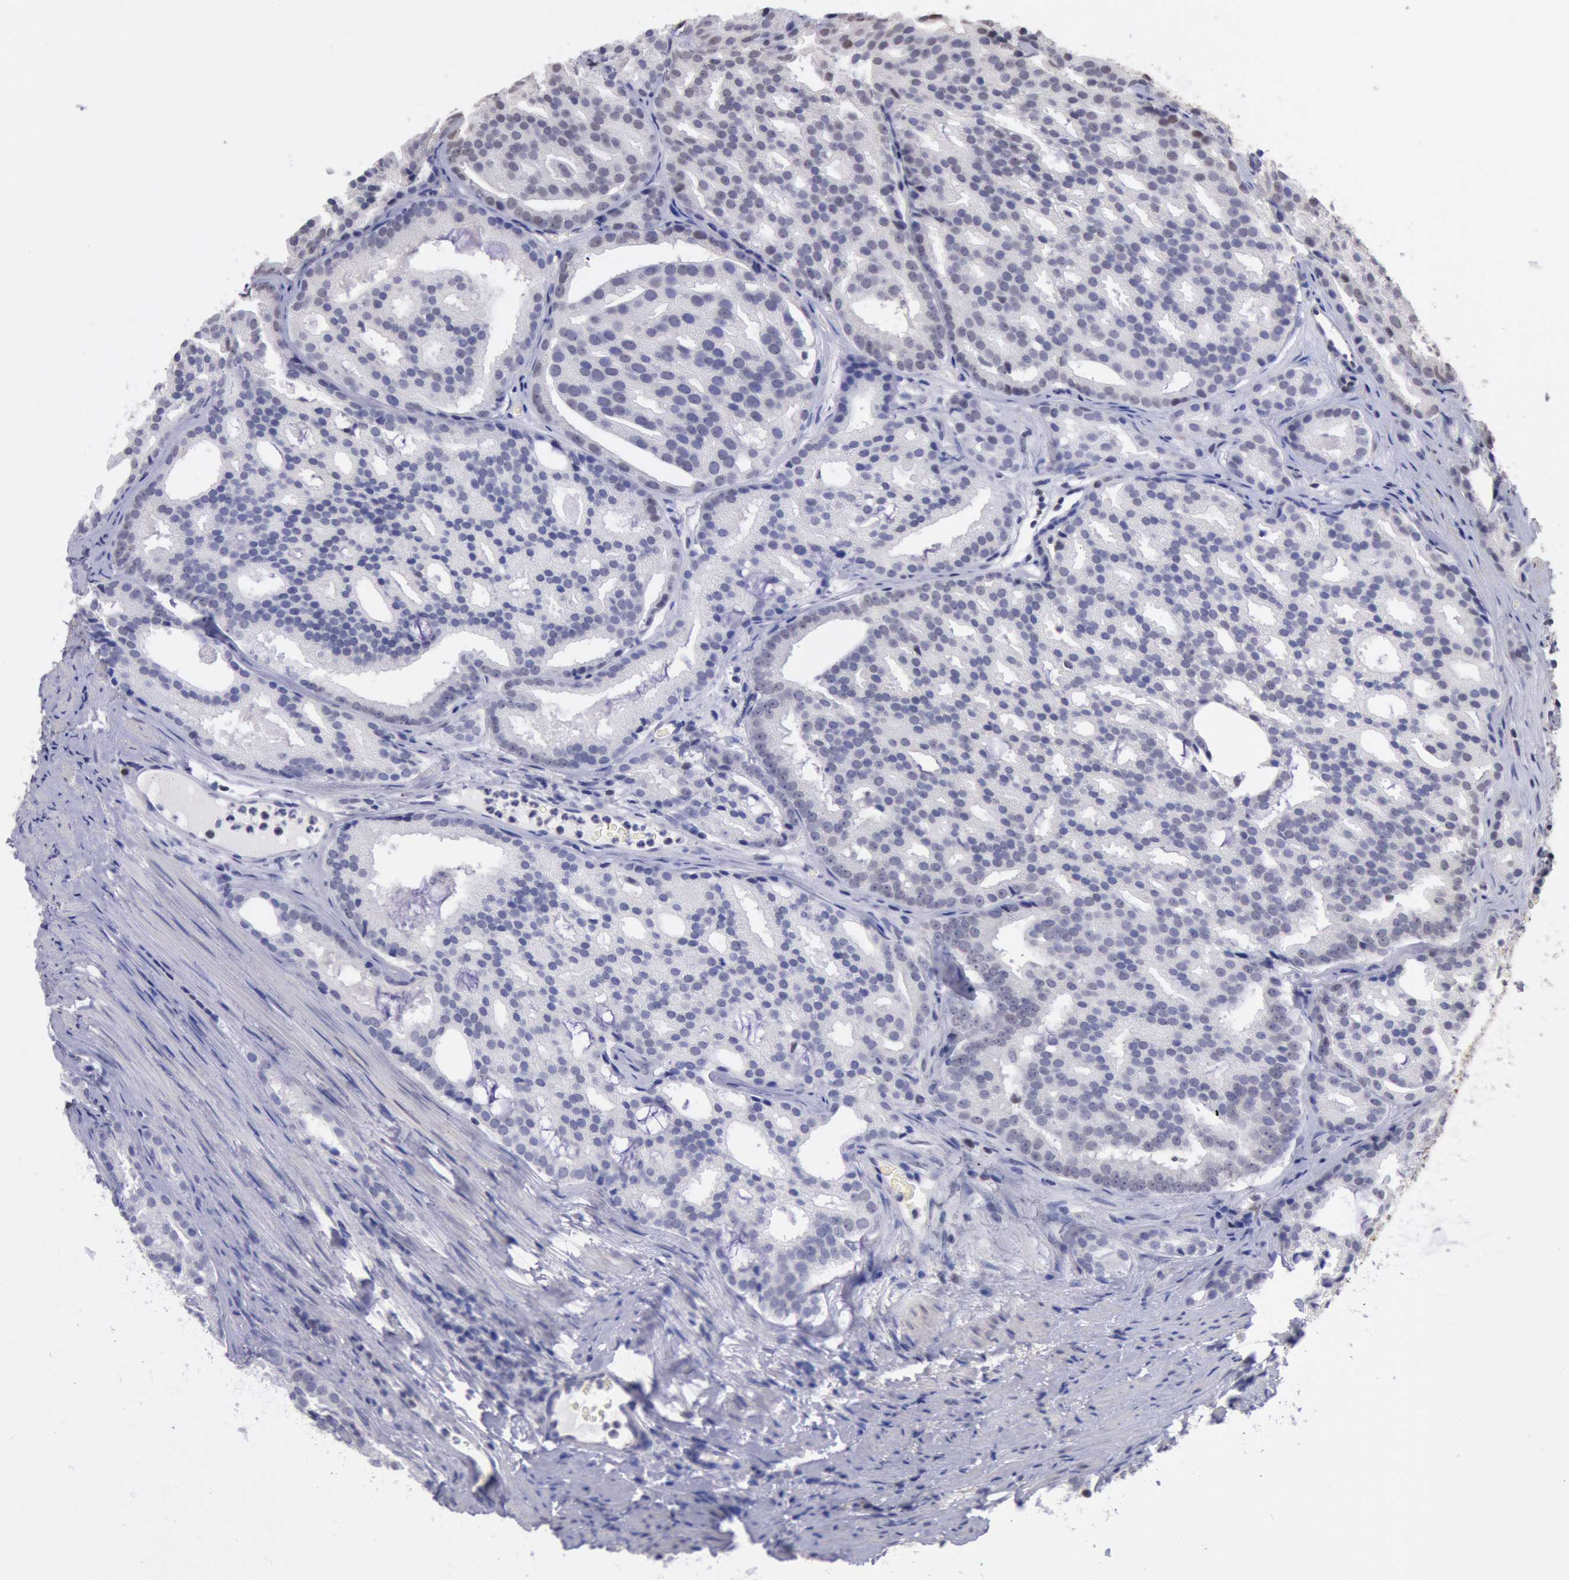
{"staining": {"intensity": "negative", "quantity": "none", "location": "none"}, "tissue": "prostate cancer", "cell_type": "Tumor cells", "image_type": "cancer", "snomed": [{"axis": "morphology", "description": "Adenocarcinoma, High grade"}, {"axis": "topography", "description": "Prostate"}], "caption": "This is an IHC histopathology image of human prostate adenocarcinoma (high-grade). There is no staining in tumor cells.", "gene": "MYH7", "patient": {"sex": "male", "age": 64}}